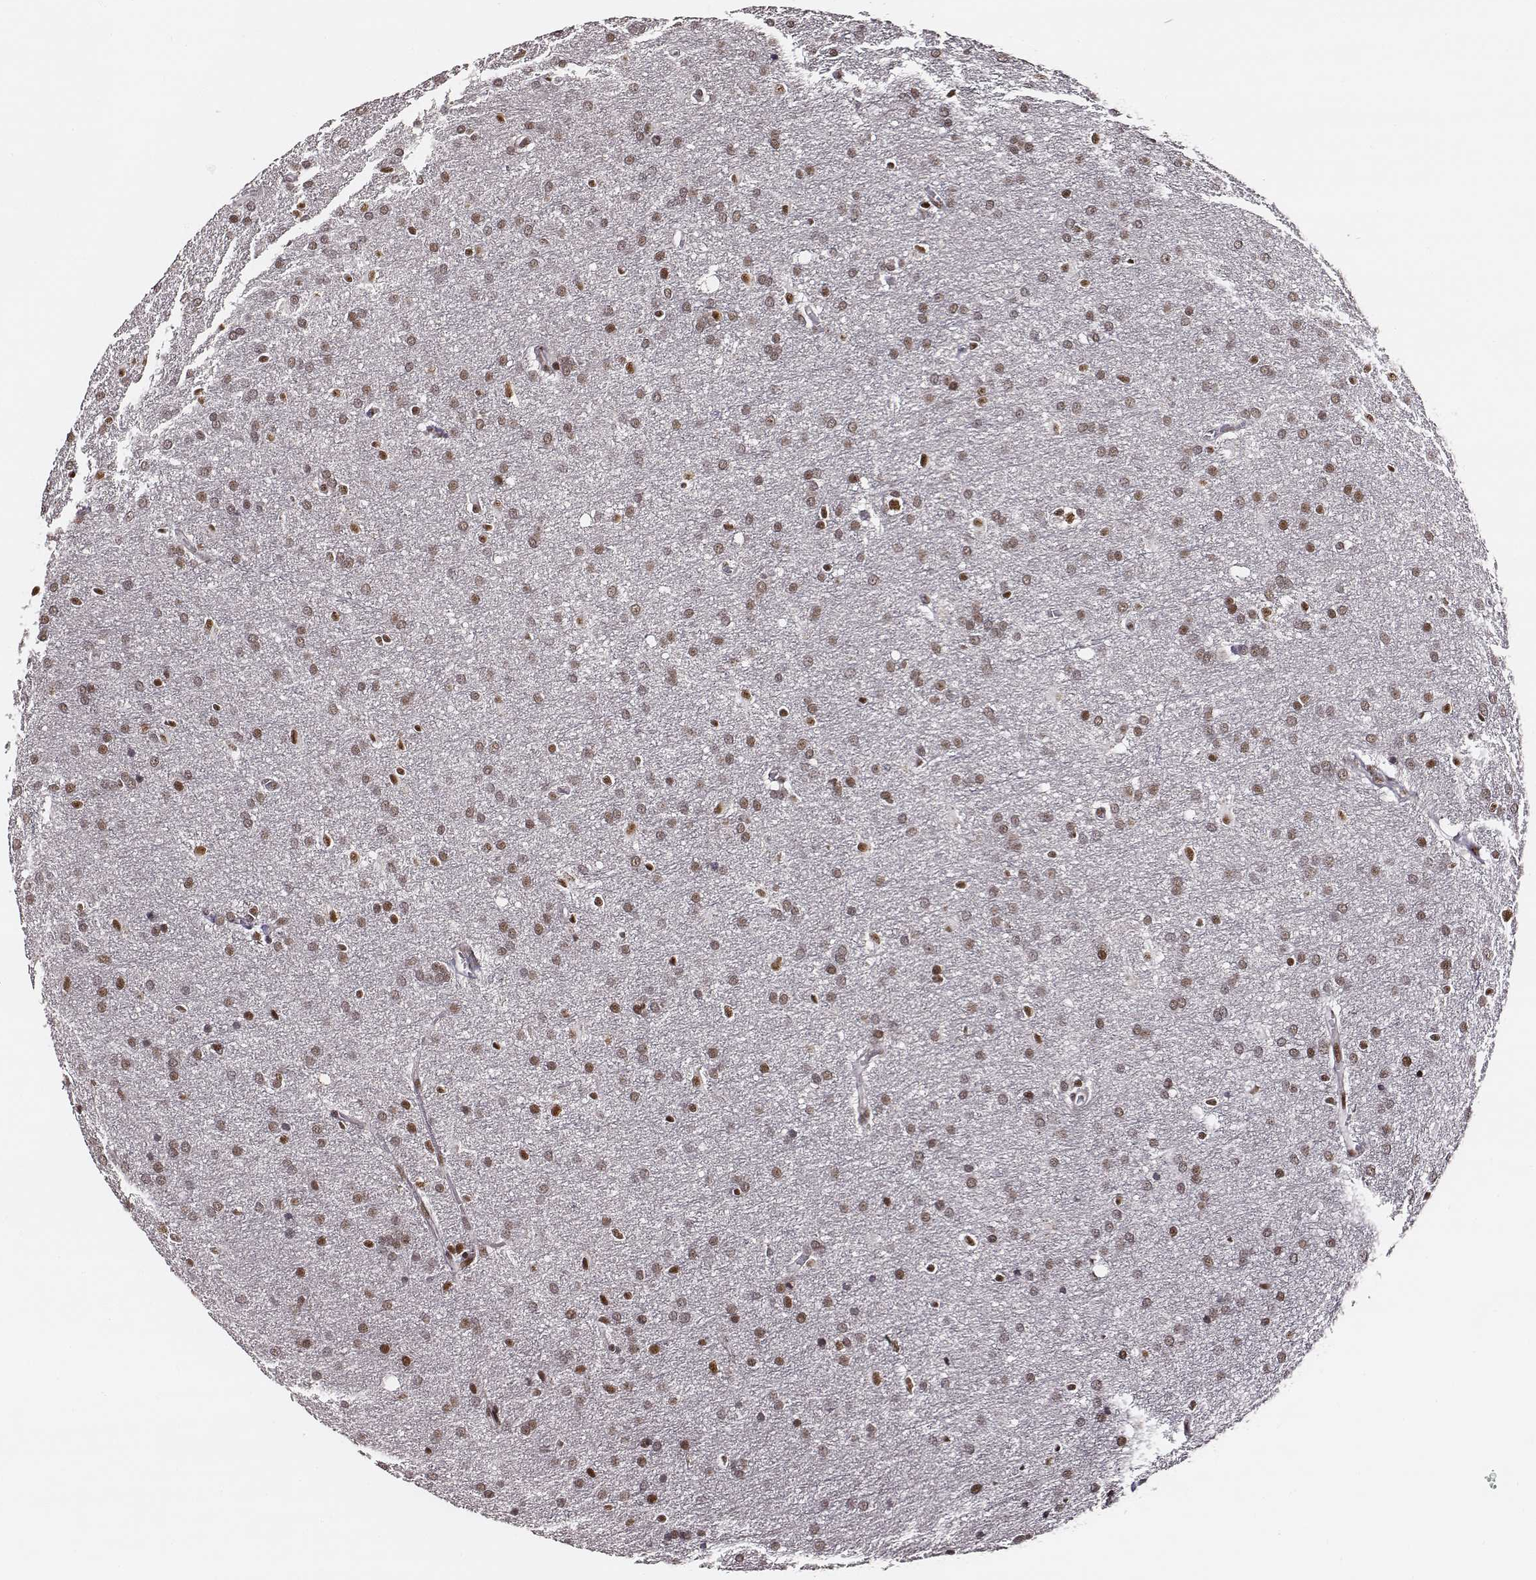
{"staining": {"intensity": "moderate", "quantity": ">75%", "location": "nuclear"}, "tissue": "glioma", "cell_type": "Tumor cells", "image_type": "cancer", "snomed": [{"axis": "morphology", "description": "Glioma, malignant, Low grade"}, {"axis": "topography", "description": "Brain"}], "caption": "Glioma stained for a protein (brown) exhibits moderate nuclear positive positivity in approximately >75% of tumor cells.", "gene": "PPARA", "patient": {"sex": "female", "age": 32}}